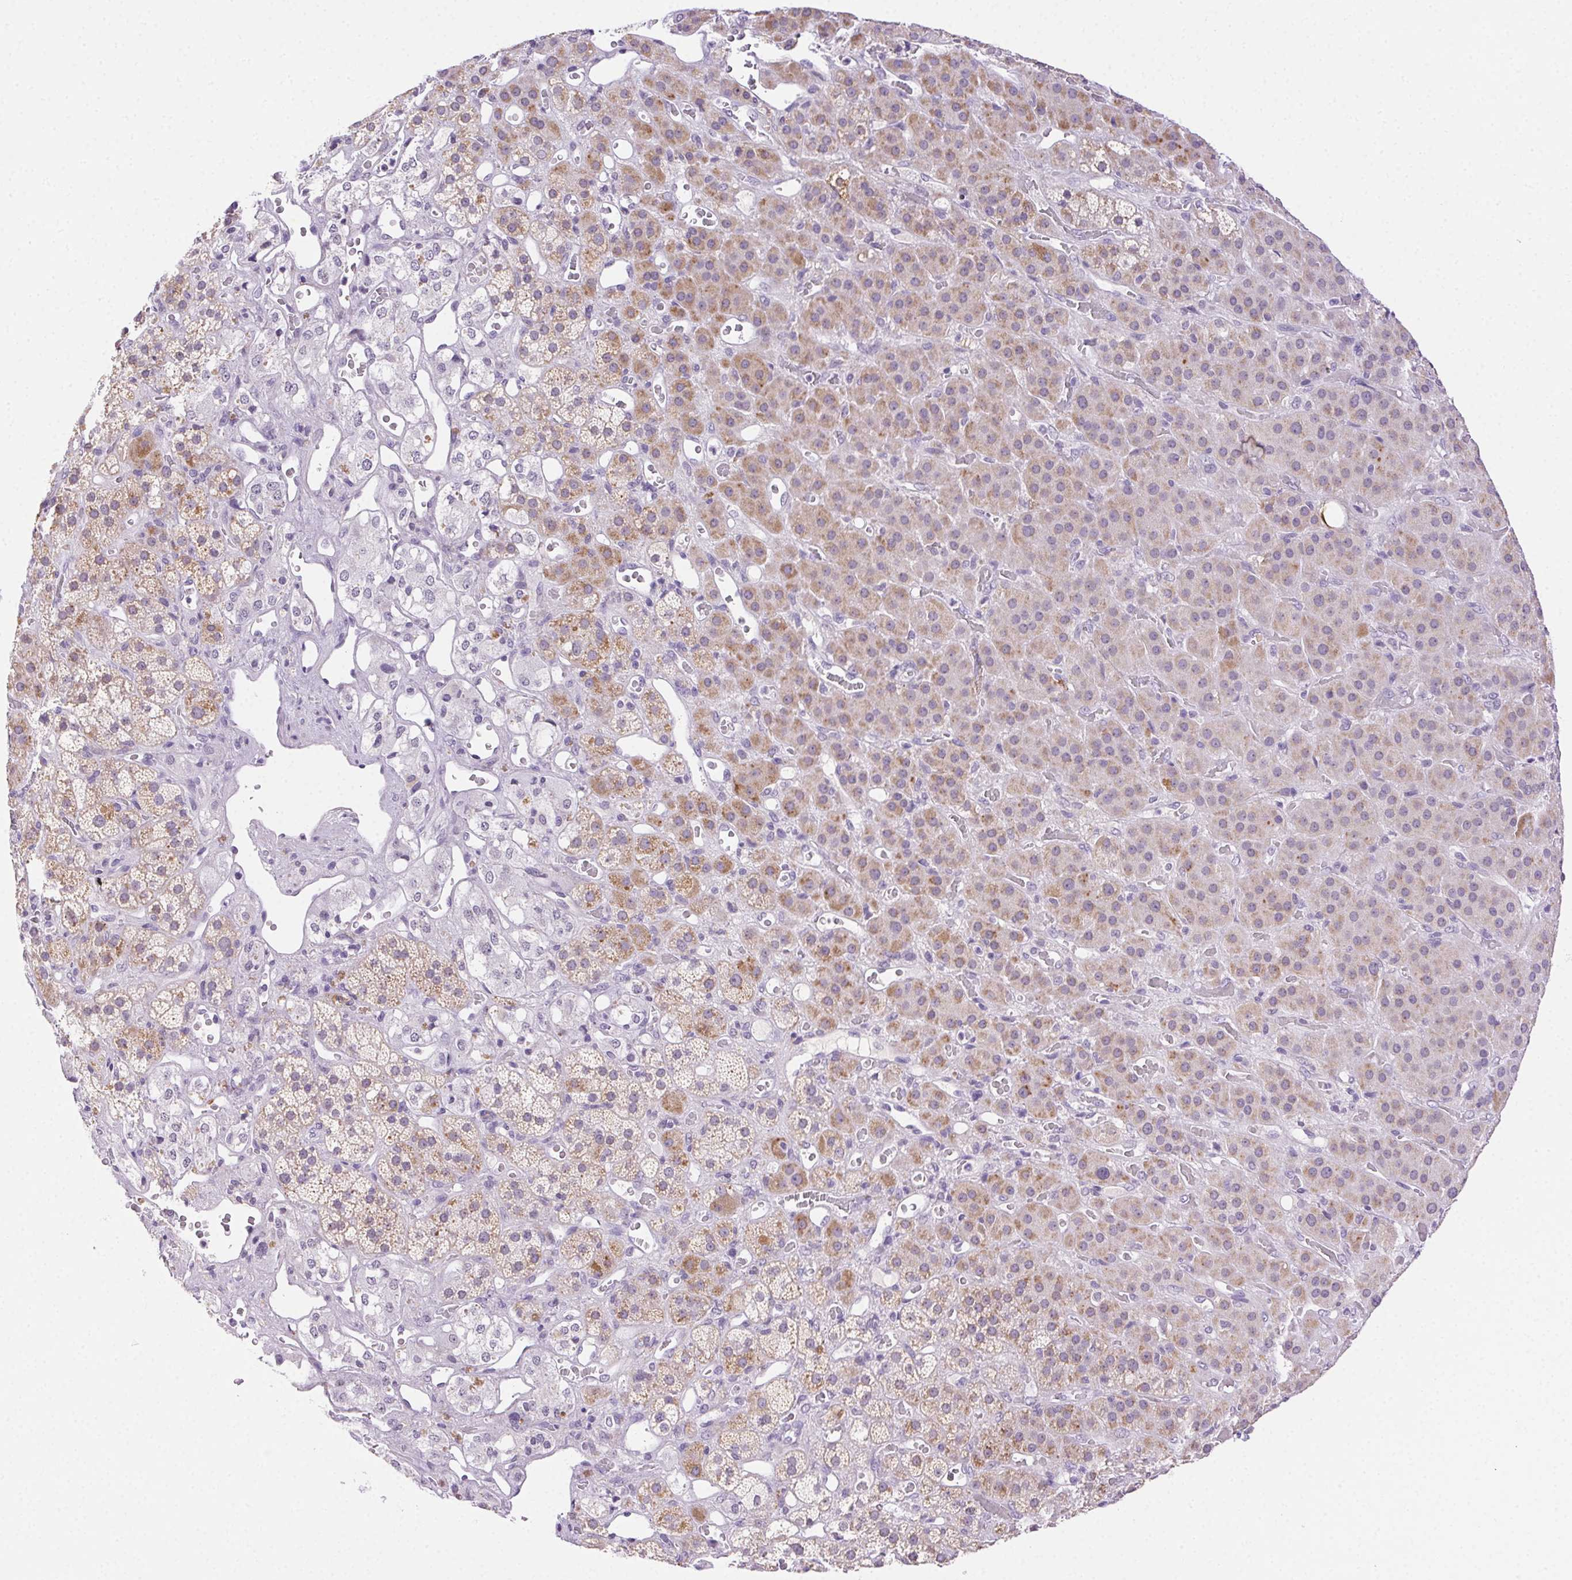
{"staining": {"intensity": "moderate", "quantity": "<25%", "location": "cytoplasmic/membranous"}, "tissue": "adrenal gland", "cell_type": "Glandular cells", "image_type": "normal", "snomed": [{"axis": "morphology", "description": "Normal tissue, NOS"}, {"axis": "topography", "description": "Adrenal gland"}], "caption": "Immunohistochemical staining of unremarkable human adrenal gland shows <25% levels of moderate cytoplasmic/membranous protein expression in approximately <25% of glandular cells.", "gene": "CLDN10", "patient": {"sex": "male", "age": 57}}